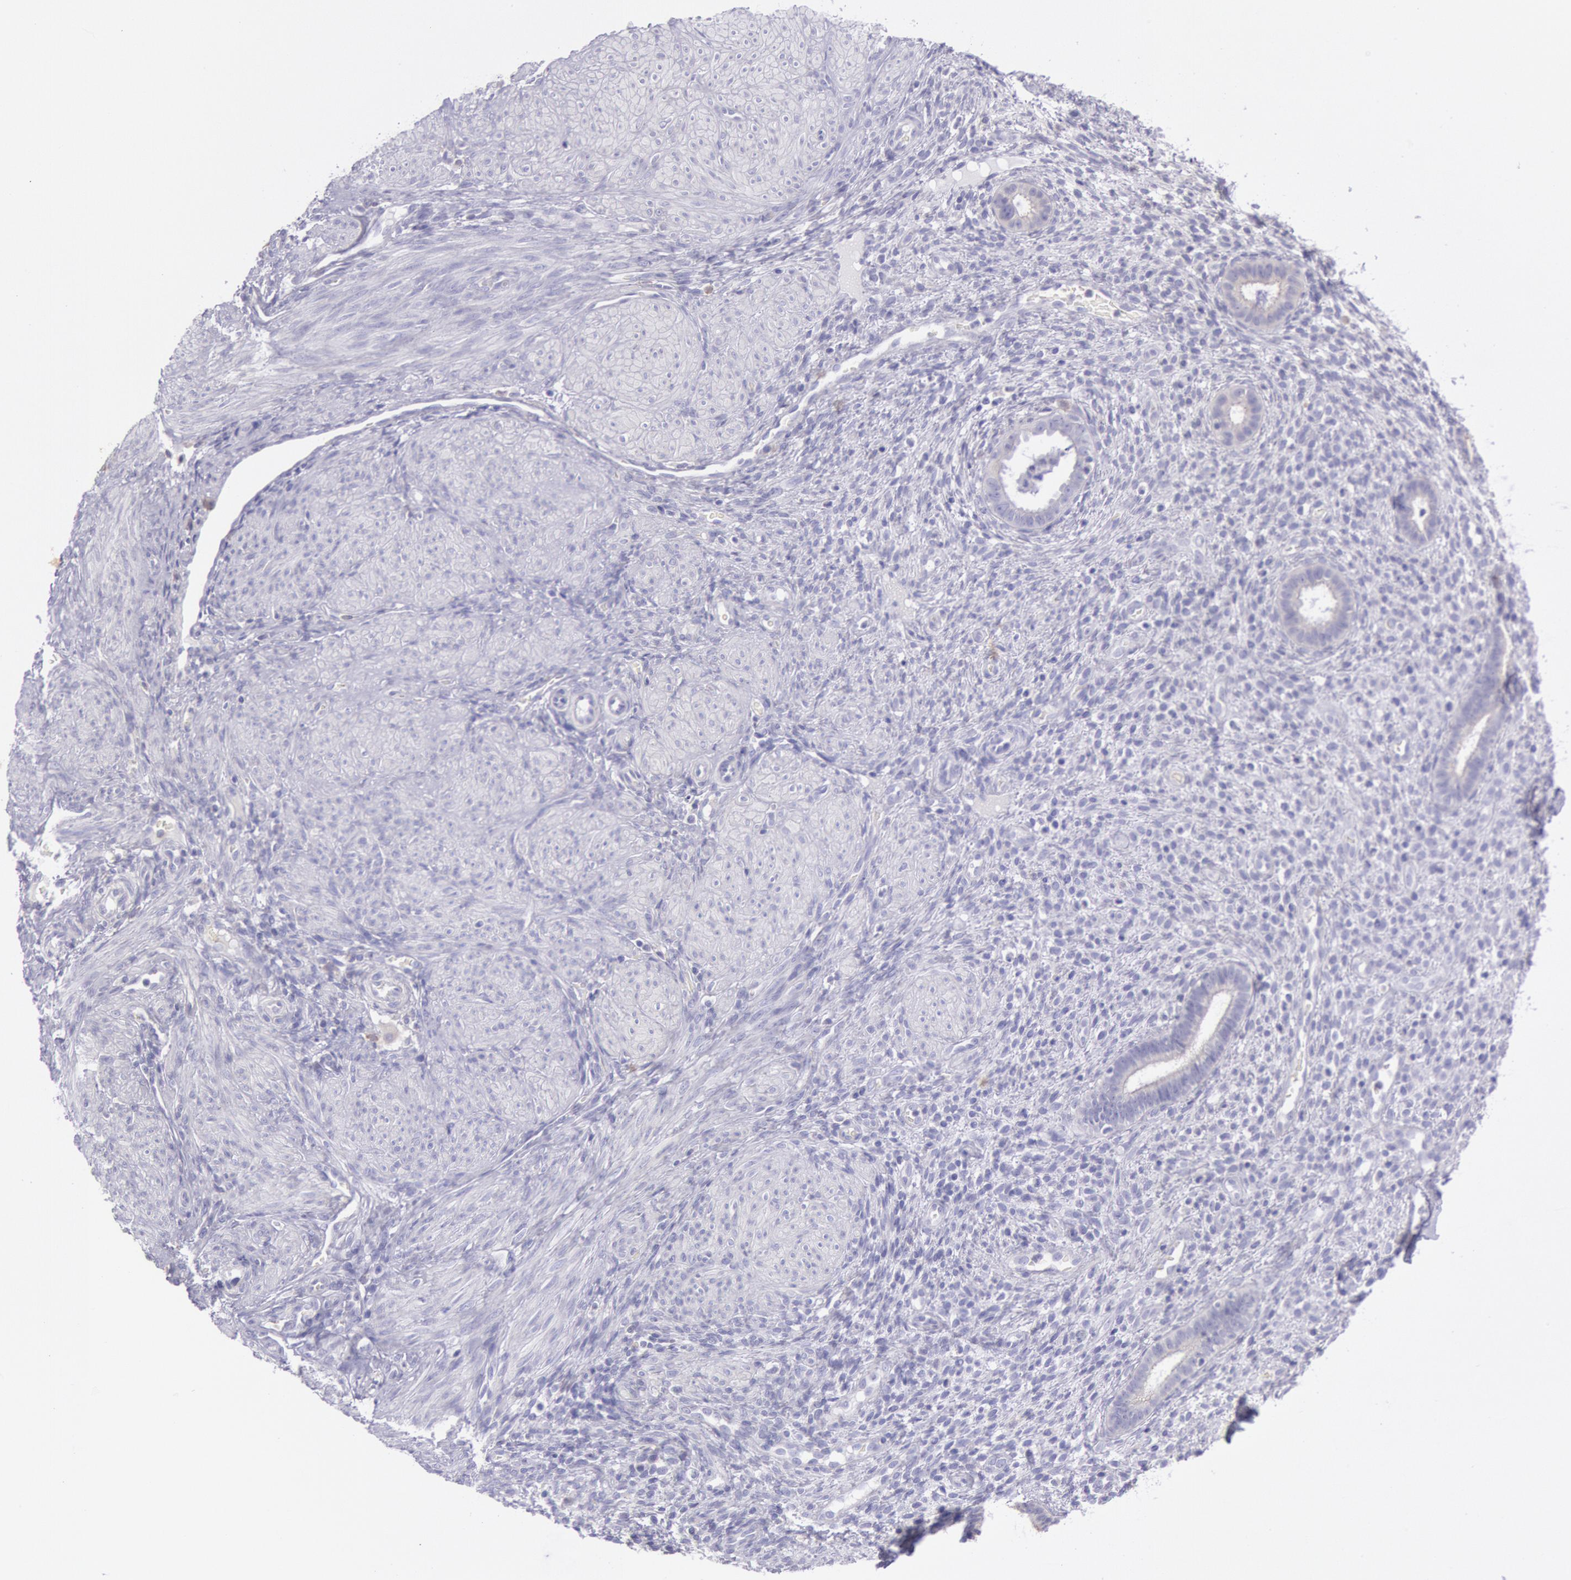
{"staining": {"intensity": "negative", "quantity": "none", "location": "none"}, "tissue": "endometrium", "cell_type": "Cells in endometrial stroma", "image_type": "normal", "snomed": [{"axis": "morphology", "description": "Normal tissue, NOS"}, {"axis": "topography", "description": "Endometrium"}], "caption": "Cells in endometrial stroma are negative for brown protein staining in unremarkable endometrium. Nuclei are stained in blue.", "gene": "MYH1", "patient": {"sex": "female", "age": 72}}